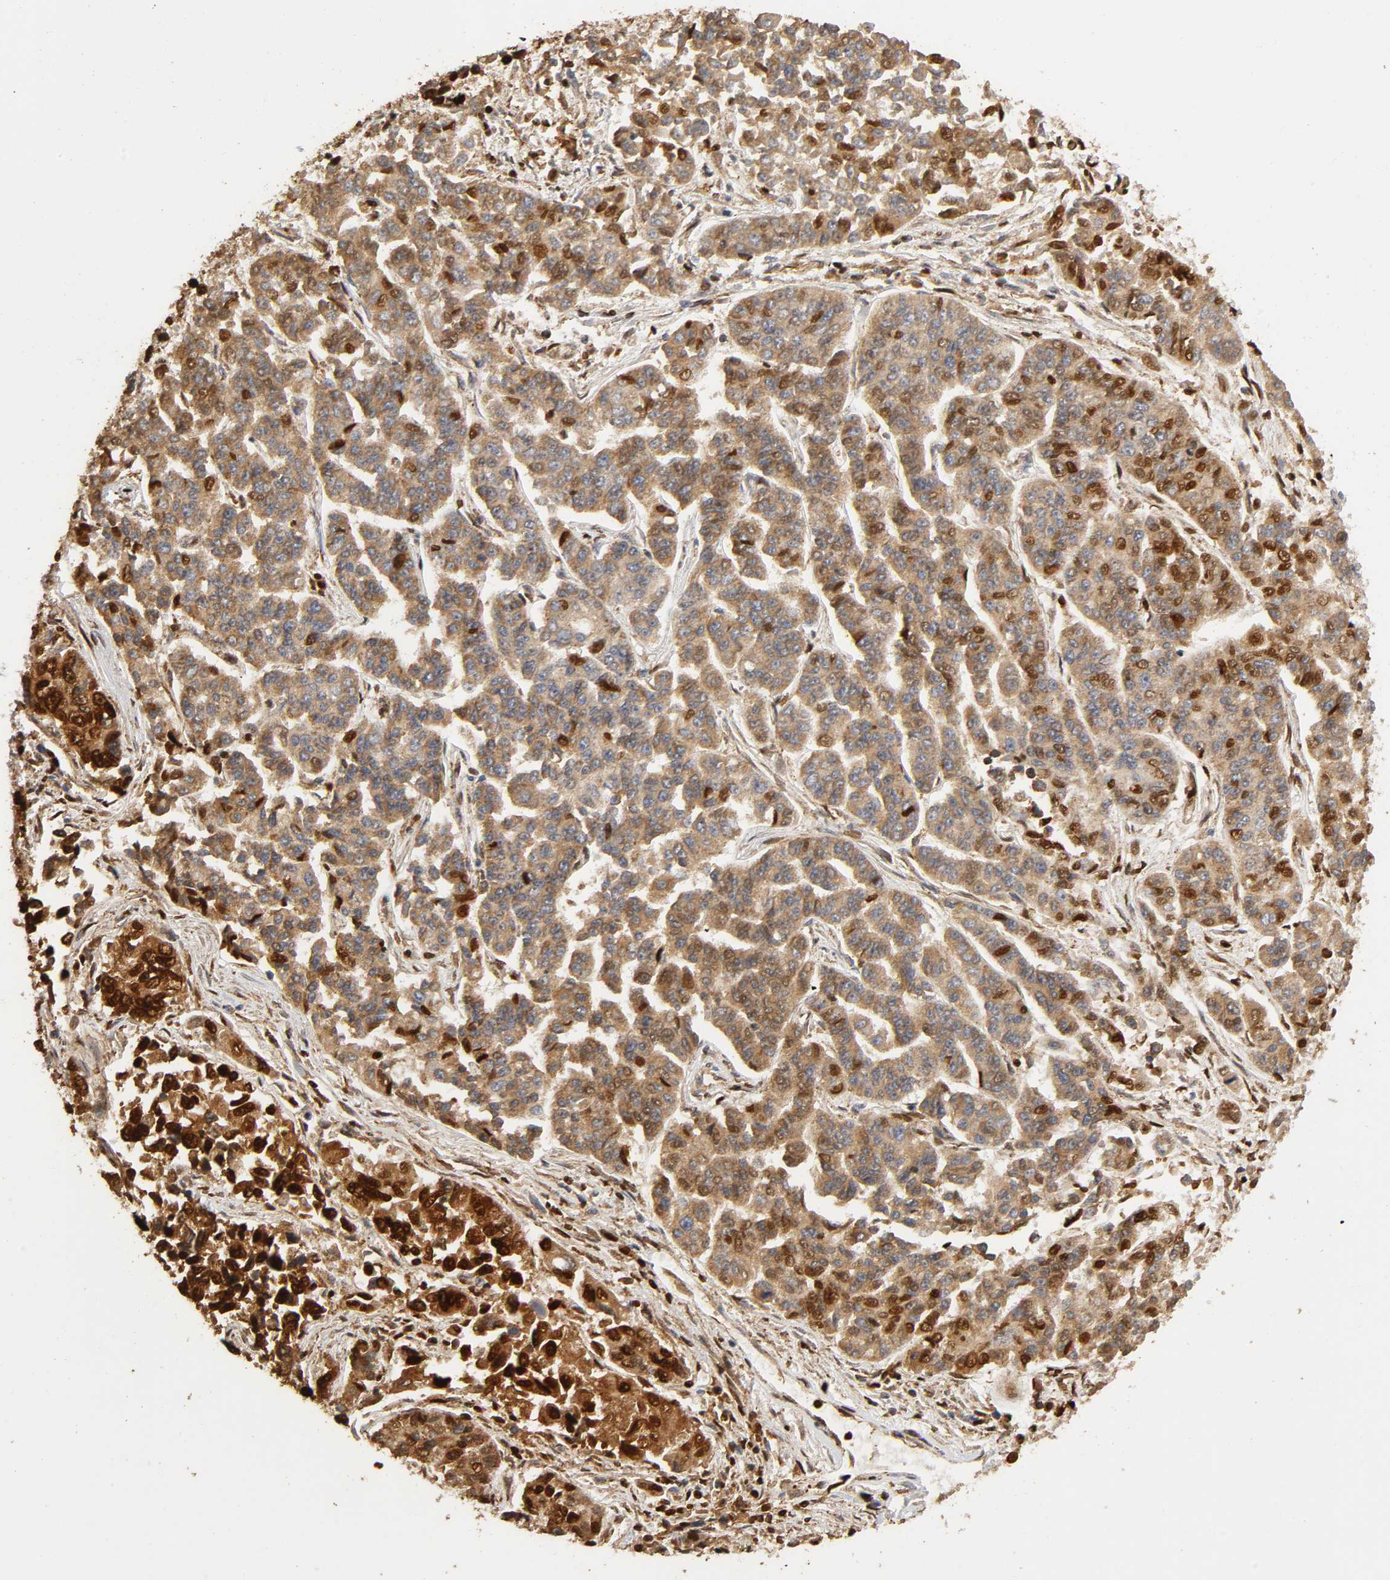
{"staining": {"intensity": "strong", "quantity": ">75%", "location": "cytoplasmic/membranous,nuclear"}, "tissue": "lung cancer", "cell_type": "Tumor cells", "image_type": "cancer", "snomed": [{"axis": "morphology", "description": "Adenocarcinoma, NOS"}, {"axis": "topography", "description": "Lung"}], "caption": "This is an image of IHC staining of lung adenocarcinoma, which shows strong positivity in the cytoplasmic/membranous and nuclear of tumor cells.", "gene": "RNF122", "patient": {"sex": "male", "age": 84}}